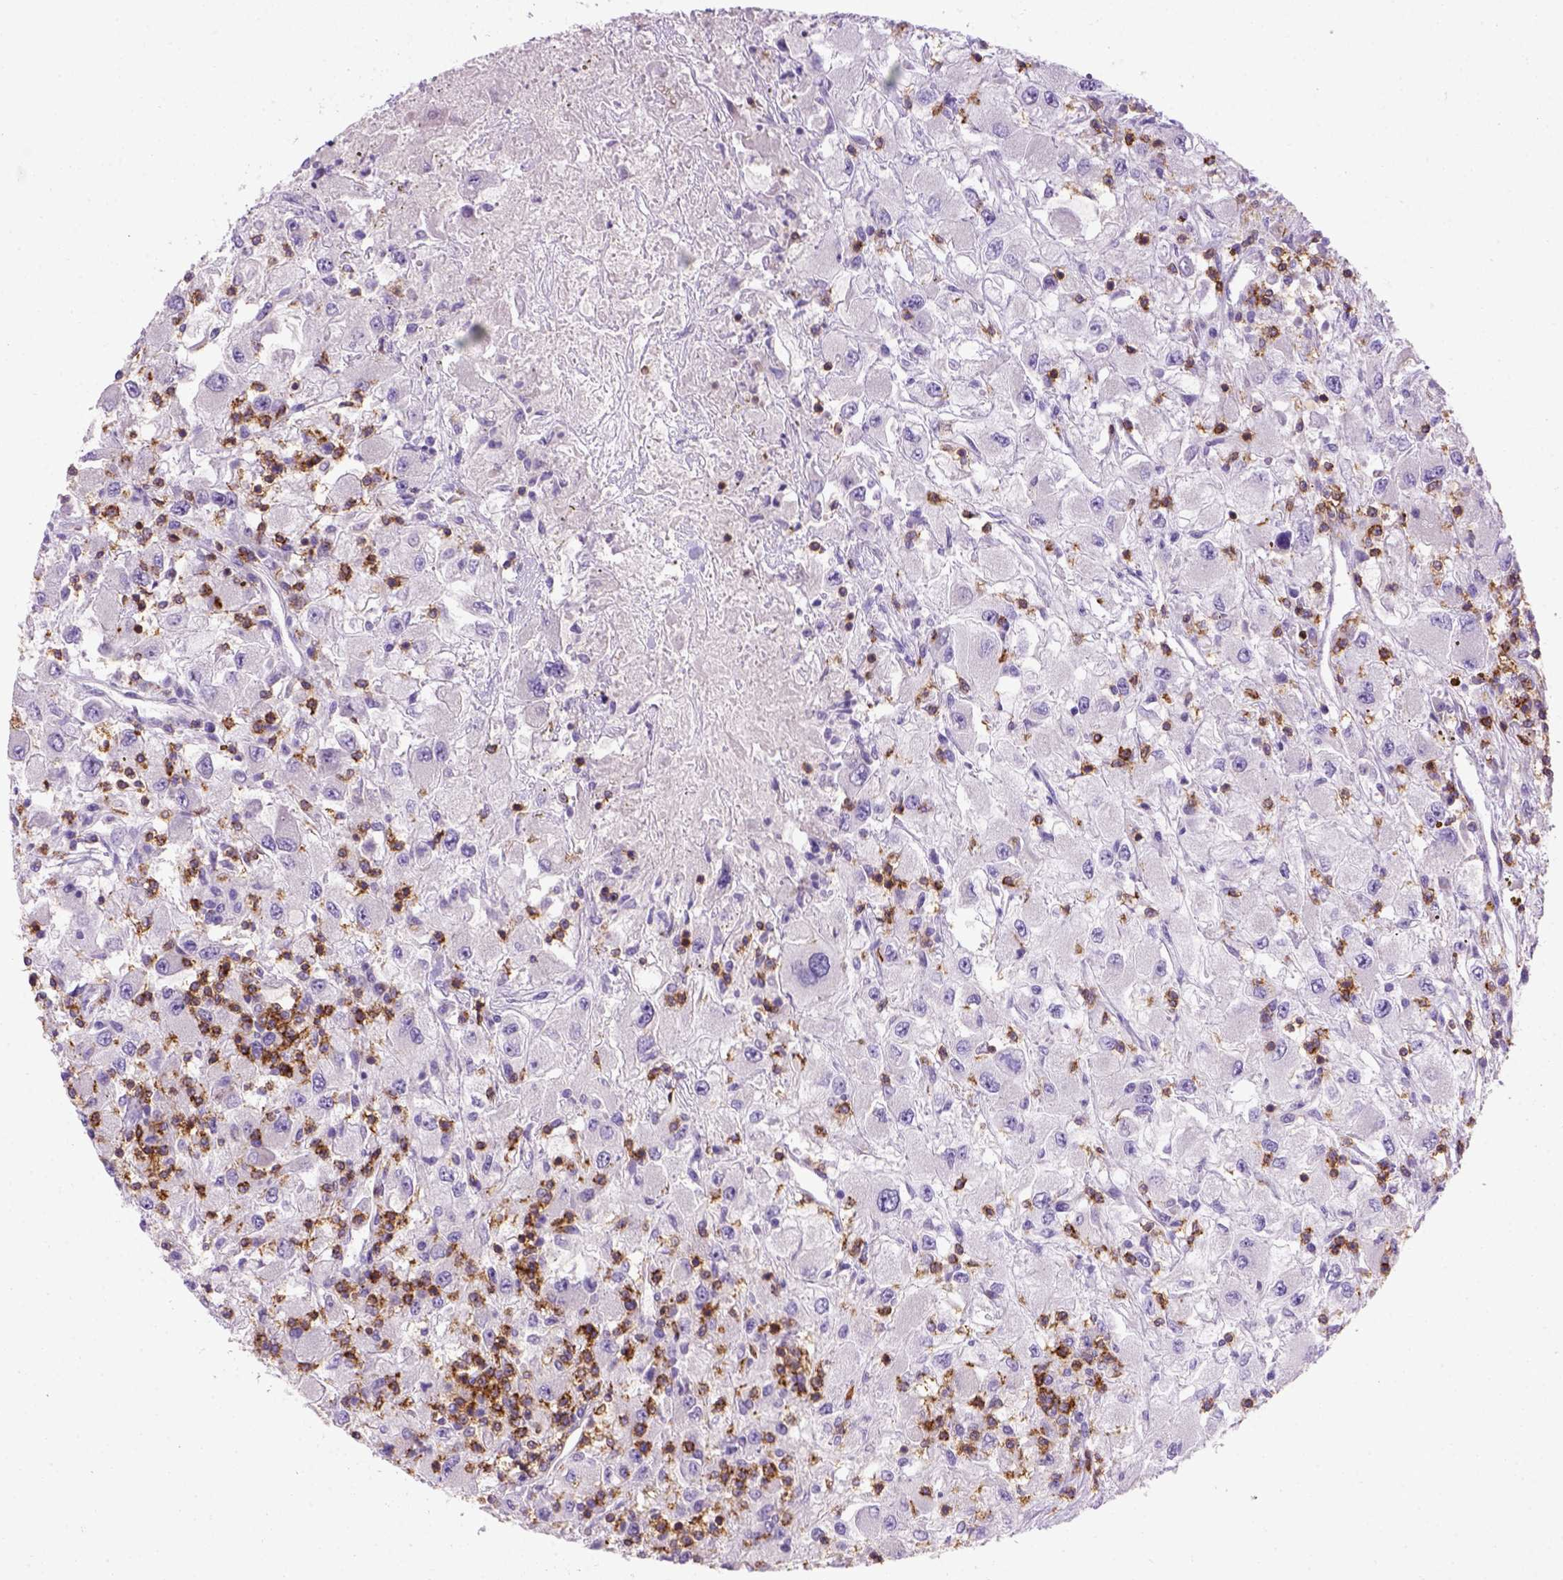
{"staining": {"intensity": "negative", "quantity": "none", "location": "none"}, "tissue": "renal cancer", "cell_type": "Tumor cells", "image_type": "cancer", "snomed": [{"axis": "morphology", "description": "Adenocarcinoma, NOS"}, {"axis": "topography", "description": "Kidney"}], "caption": "This is an IHC histopathology image of human renal adenocarcinoma. There is no positivity in tumor cells.", "gene": "CD3E", "patient": {"sex": "female", "age": 67}}